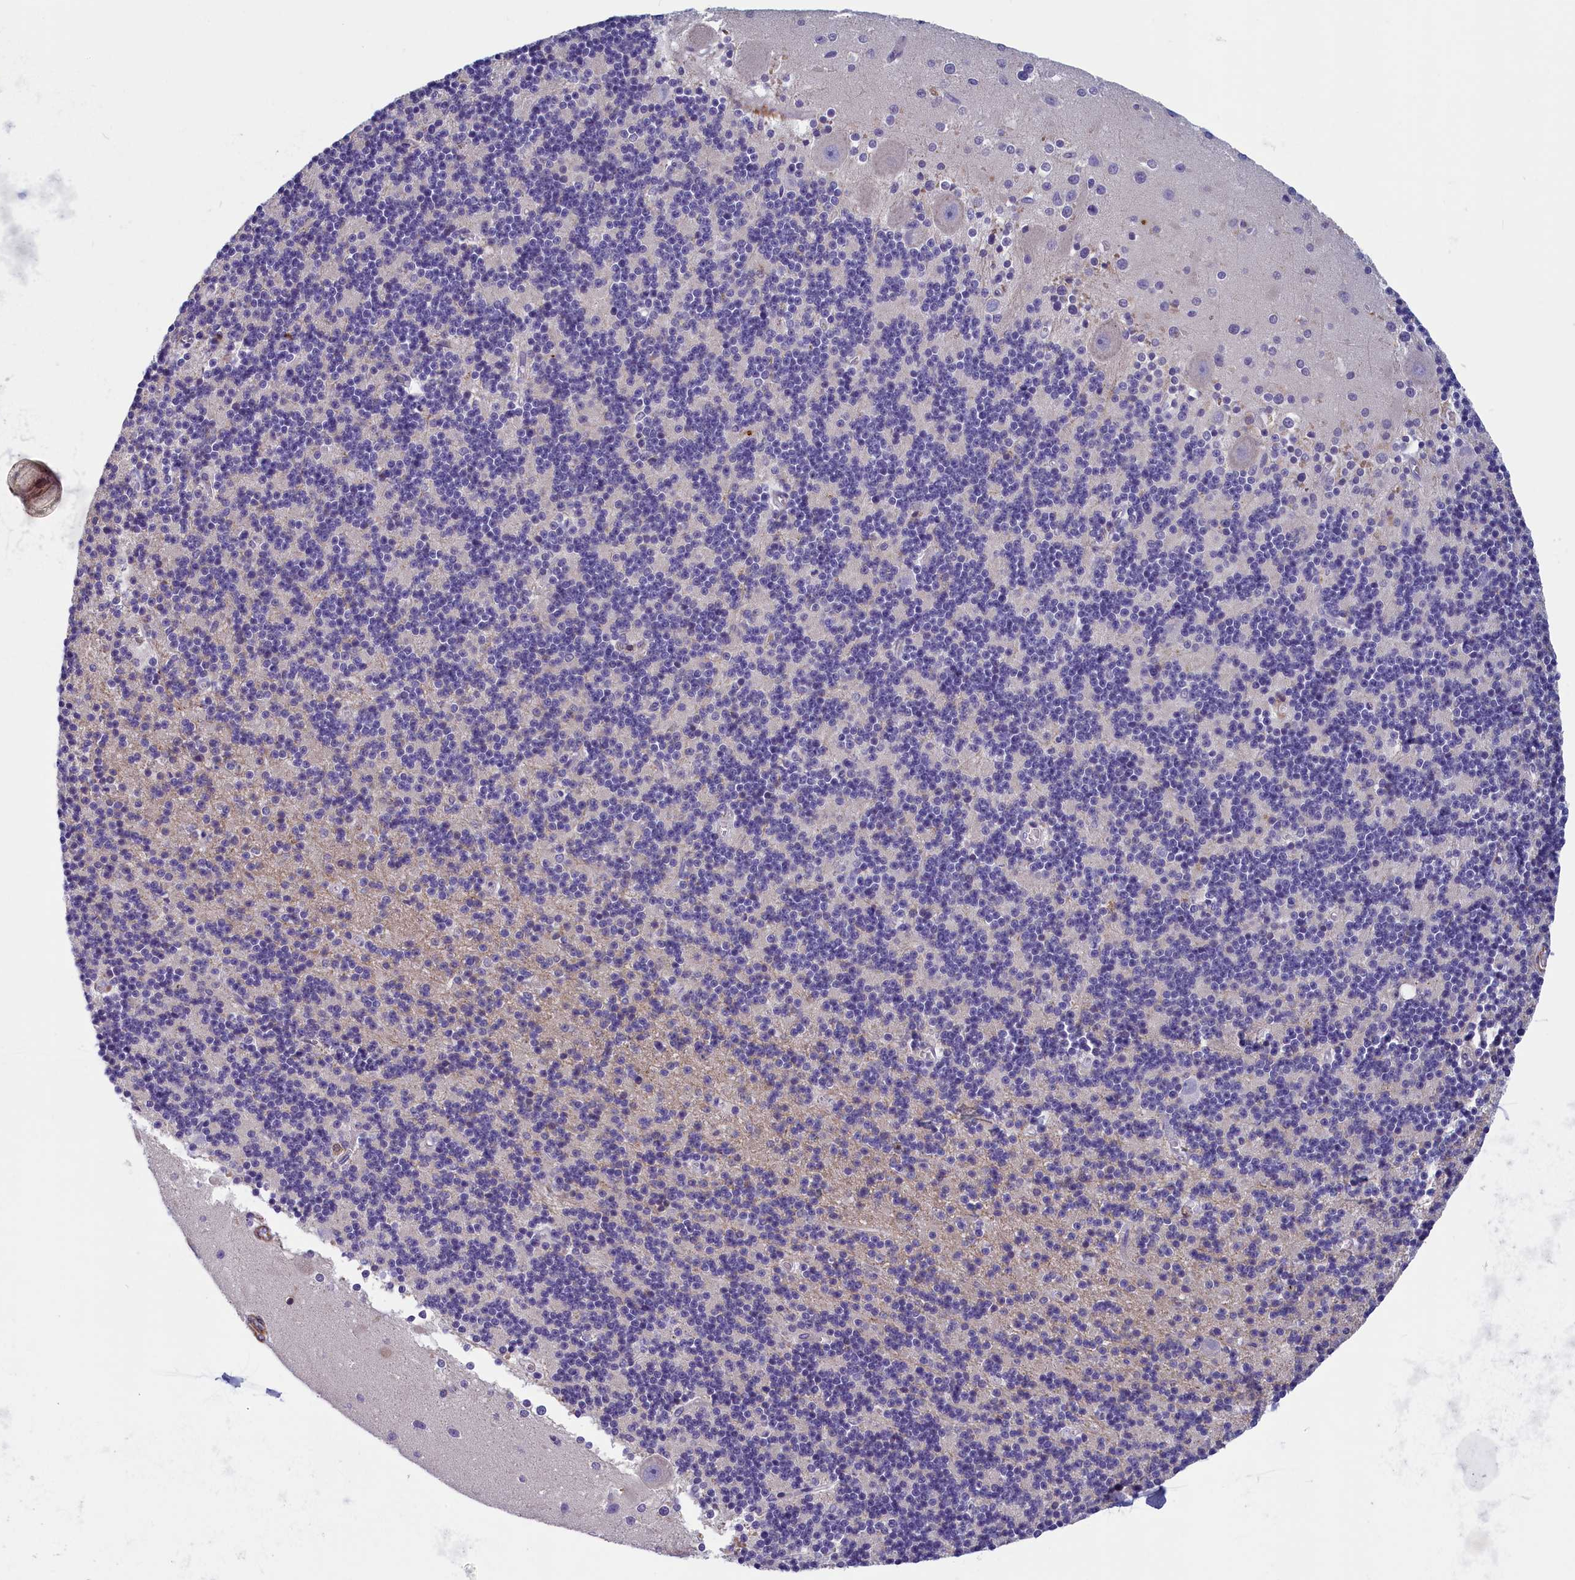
{"staining": {"intensity": "negative", "quantity": "none", "location": "none"}, "tissue": "cerebellum", "cell_type": "Cells in granular layer", "image_type": "normal", "snomed": [{"axis": "morphology", "description": "Normal tissue, NOS"}, {"axis": "topography", "description": "Cerebellum"}], "caption": "An immunohistochemistry (IHC) micrograph of unremarkable cerebellum is shown. There is no staining in cells in granular layer of cerebellum.", "gene": "BCL2L13", "patient": {"sex": "male", "age": 54}}